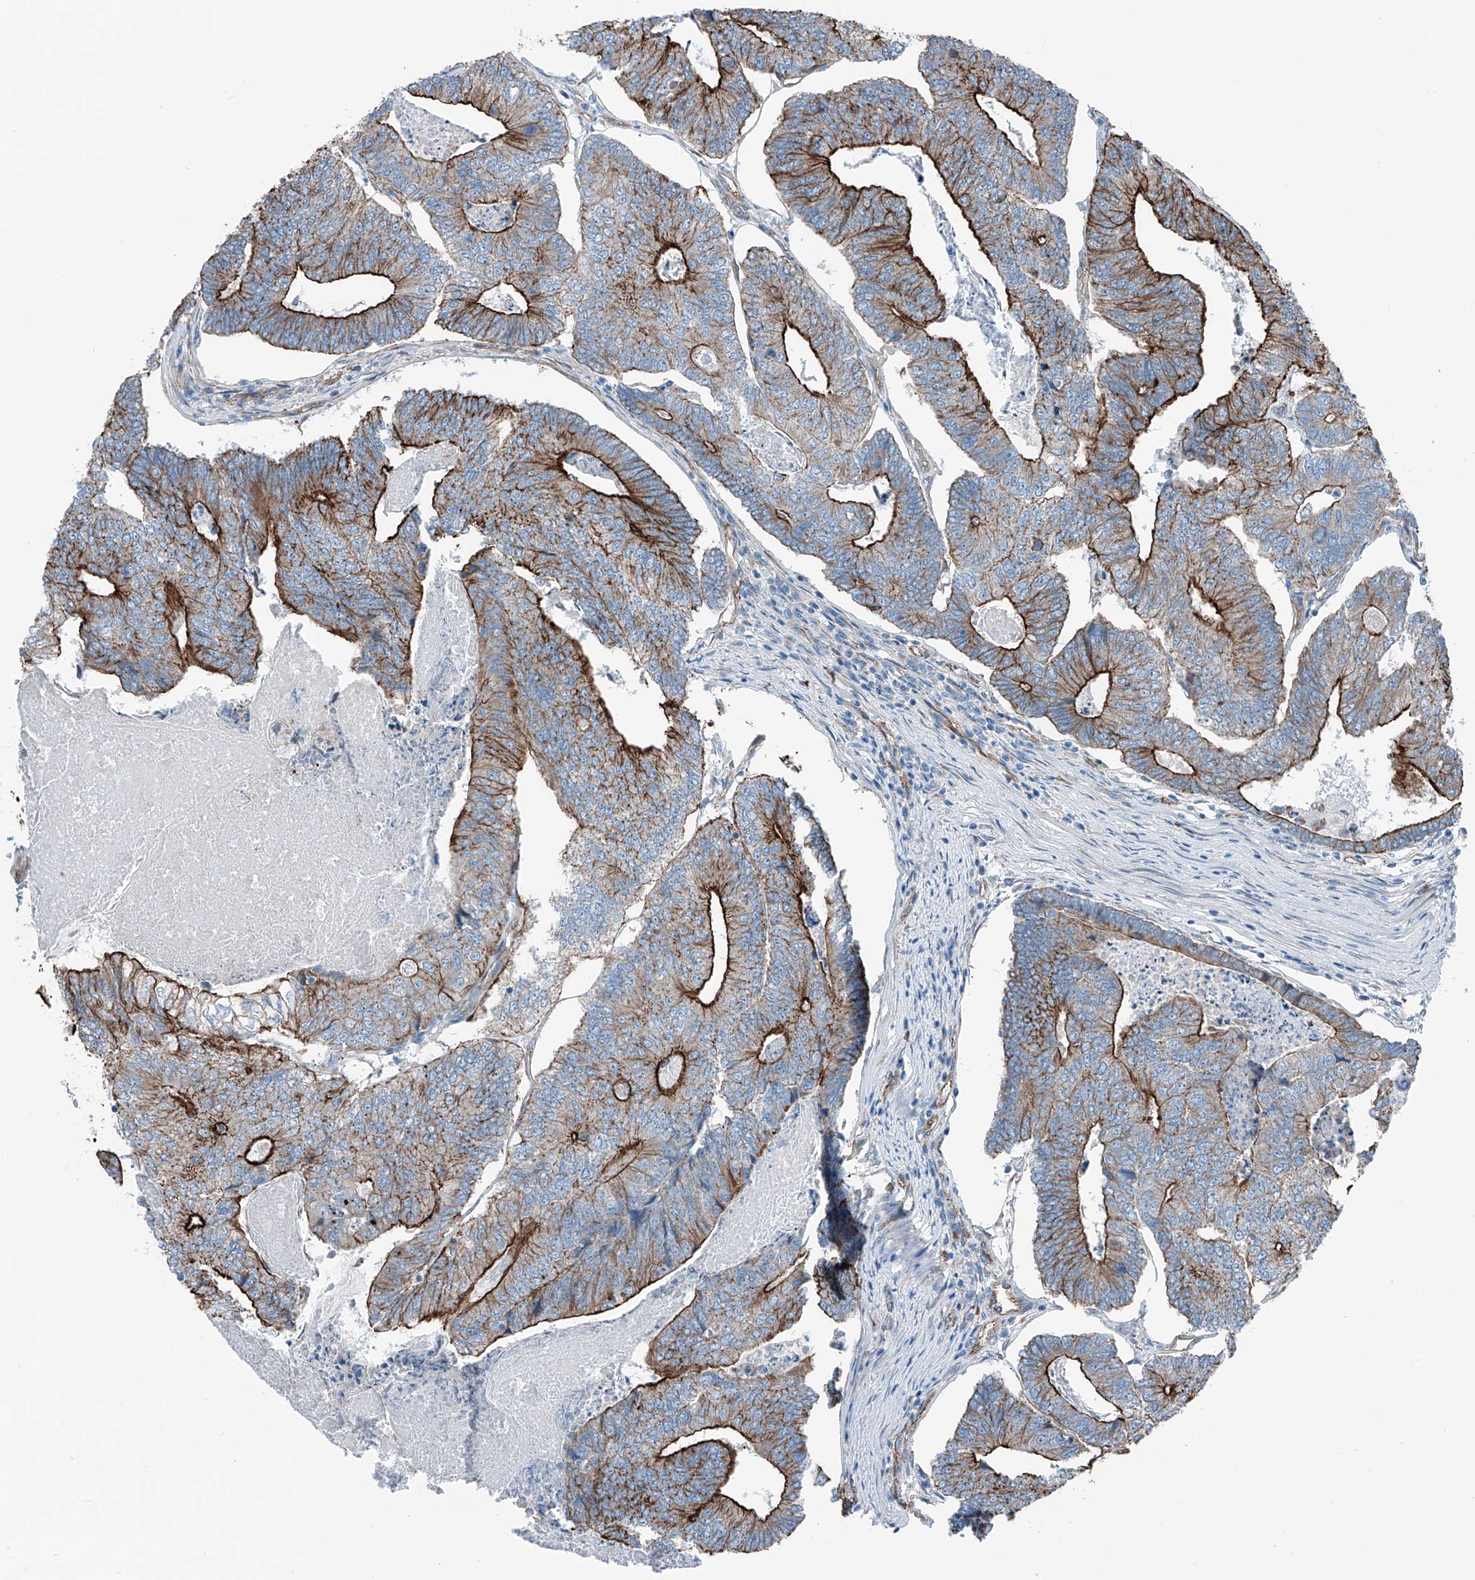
{"staining": {"intensity": "strong", "quantity": "25%-75%", "location": "cytoplasmic/membranous"}, "tissue": "colorectal cancer", "cell_type": "Tumor cells", "image_type": "cancer", "snomed": [{"axis": "morphology", "description": "Adenocarcinoma, NOS"}, {"axis": "topography", "description": "Colon"}], "caption": "Colorectal cancer tissue shows strong cytoplasmic/membranous expression in about 25%-75% of tumor cells", "gene": "THEMIS2", "patient": {"sex": "female", "age": 67}}